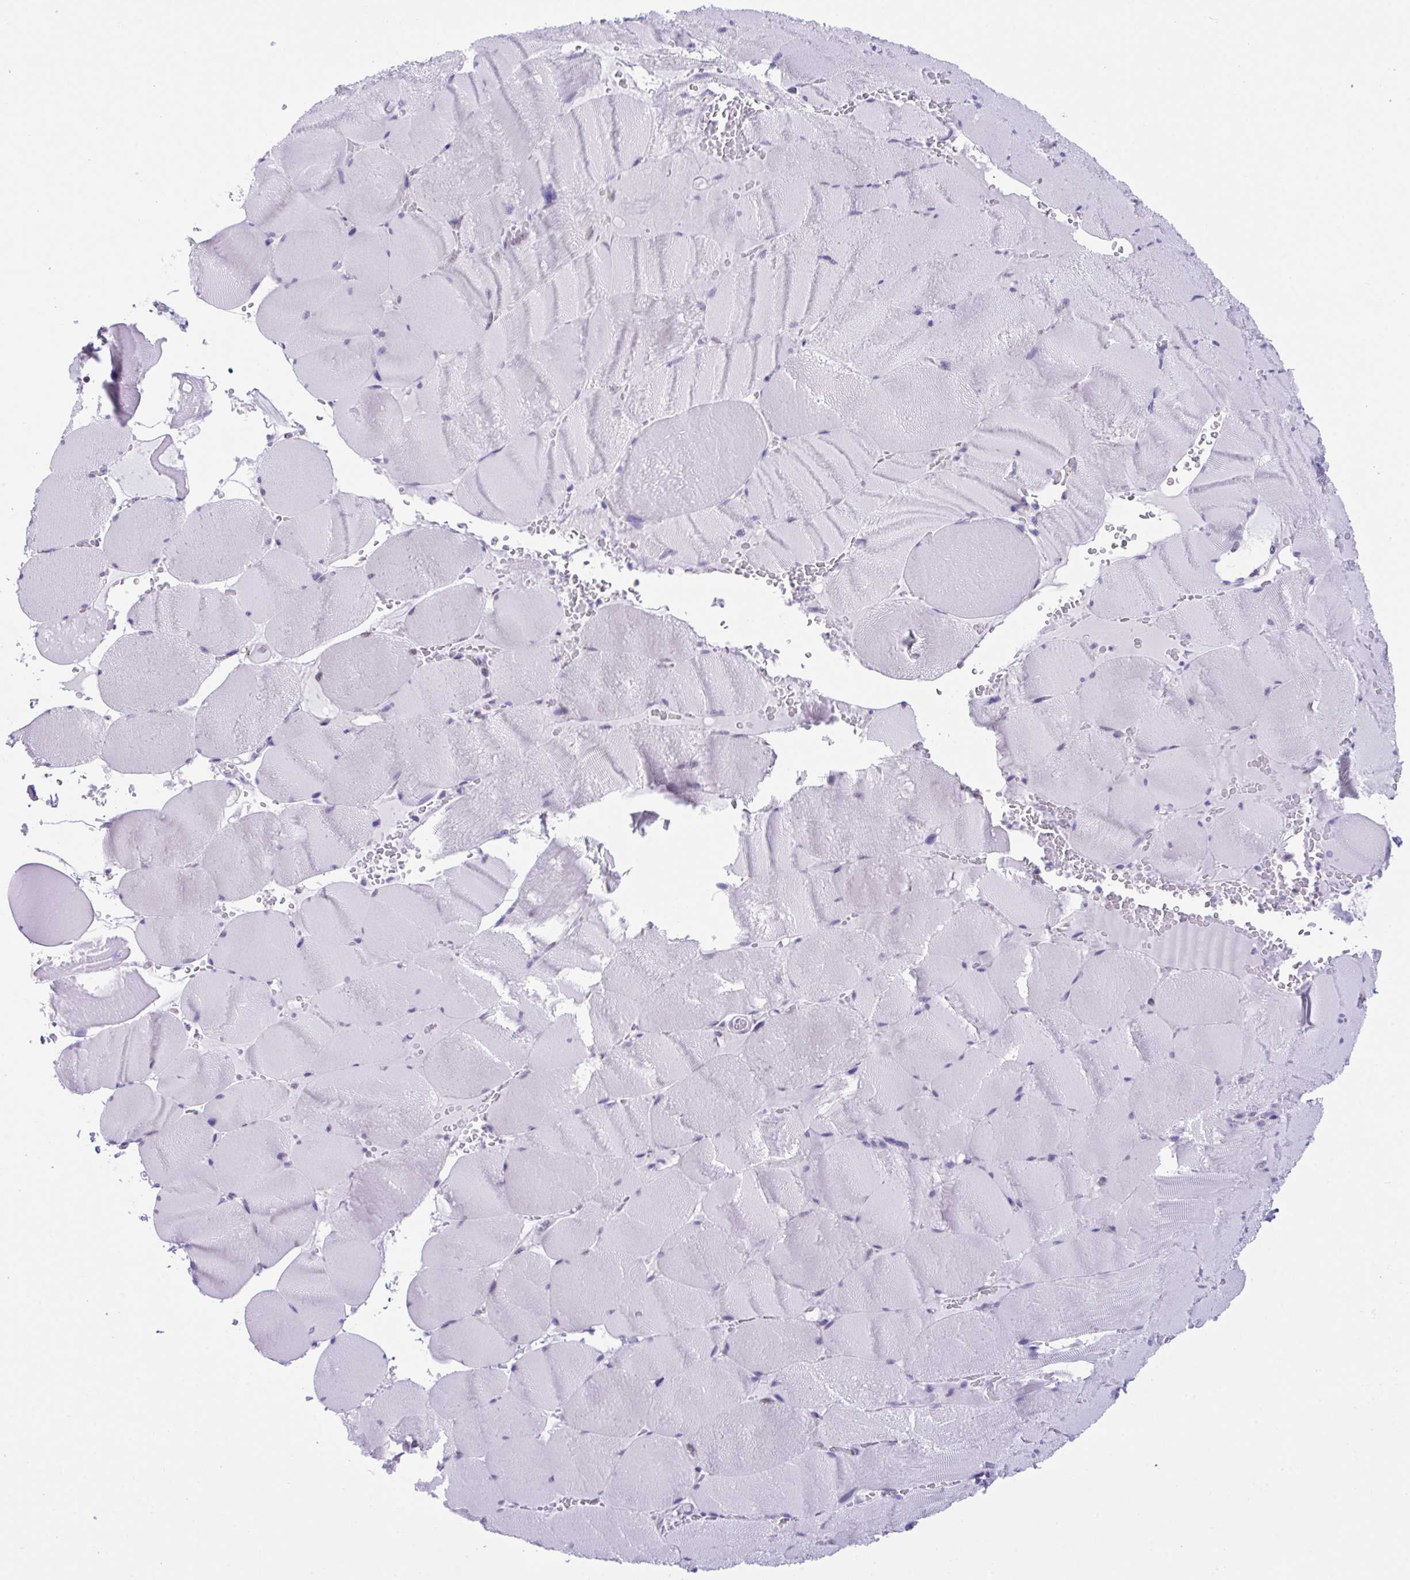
{"staining": {"intensity": "negative", "quantity": "none", "location": "none"}, "tissue": "skeletal muscle", "cell_type": "Myocytes", "image_type": "normal", "snomed": [{"axis": "morphology", "description": "Normal tissue, NOS"}, {"axis": "topography", "description": "Skeletal muscle"}, {"axis": "topography", "description": "Head-Neck"}], "caption": "An immunohistochemistry (IHC) micrograph of normal skeletal muscle is shown. There is no staining in myocytes of skeletal muscle. Nuclei are stained in blue.", "gene": "SCLY", "patient": {"sex": "male", "age": 66}}